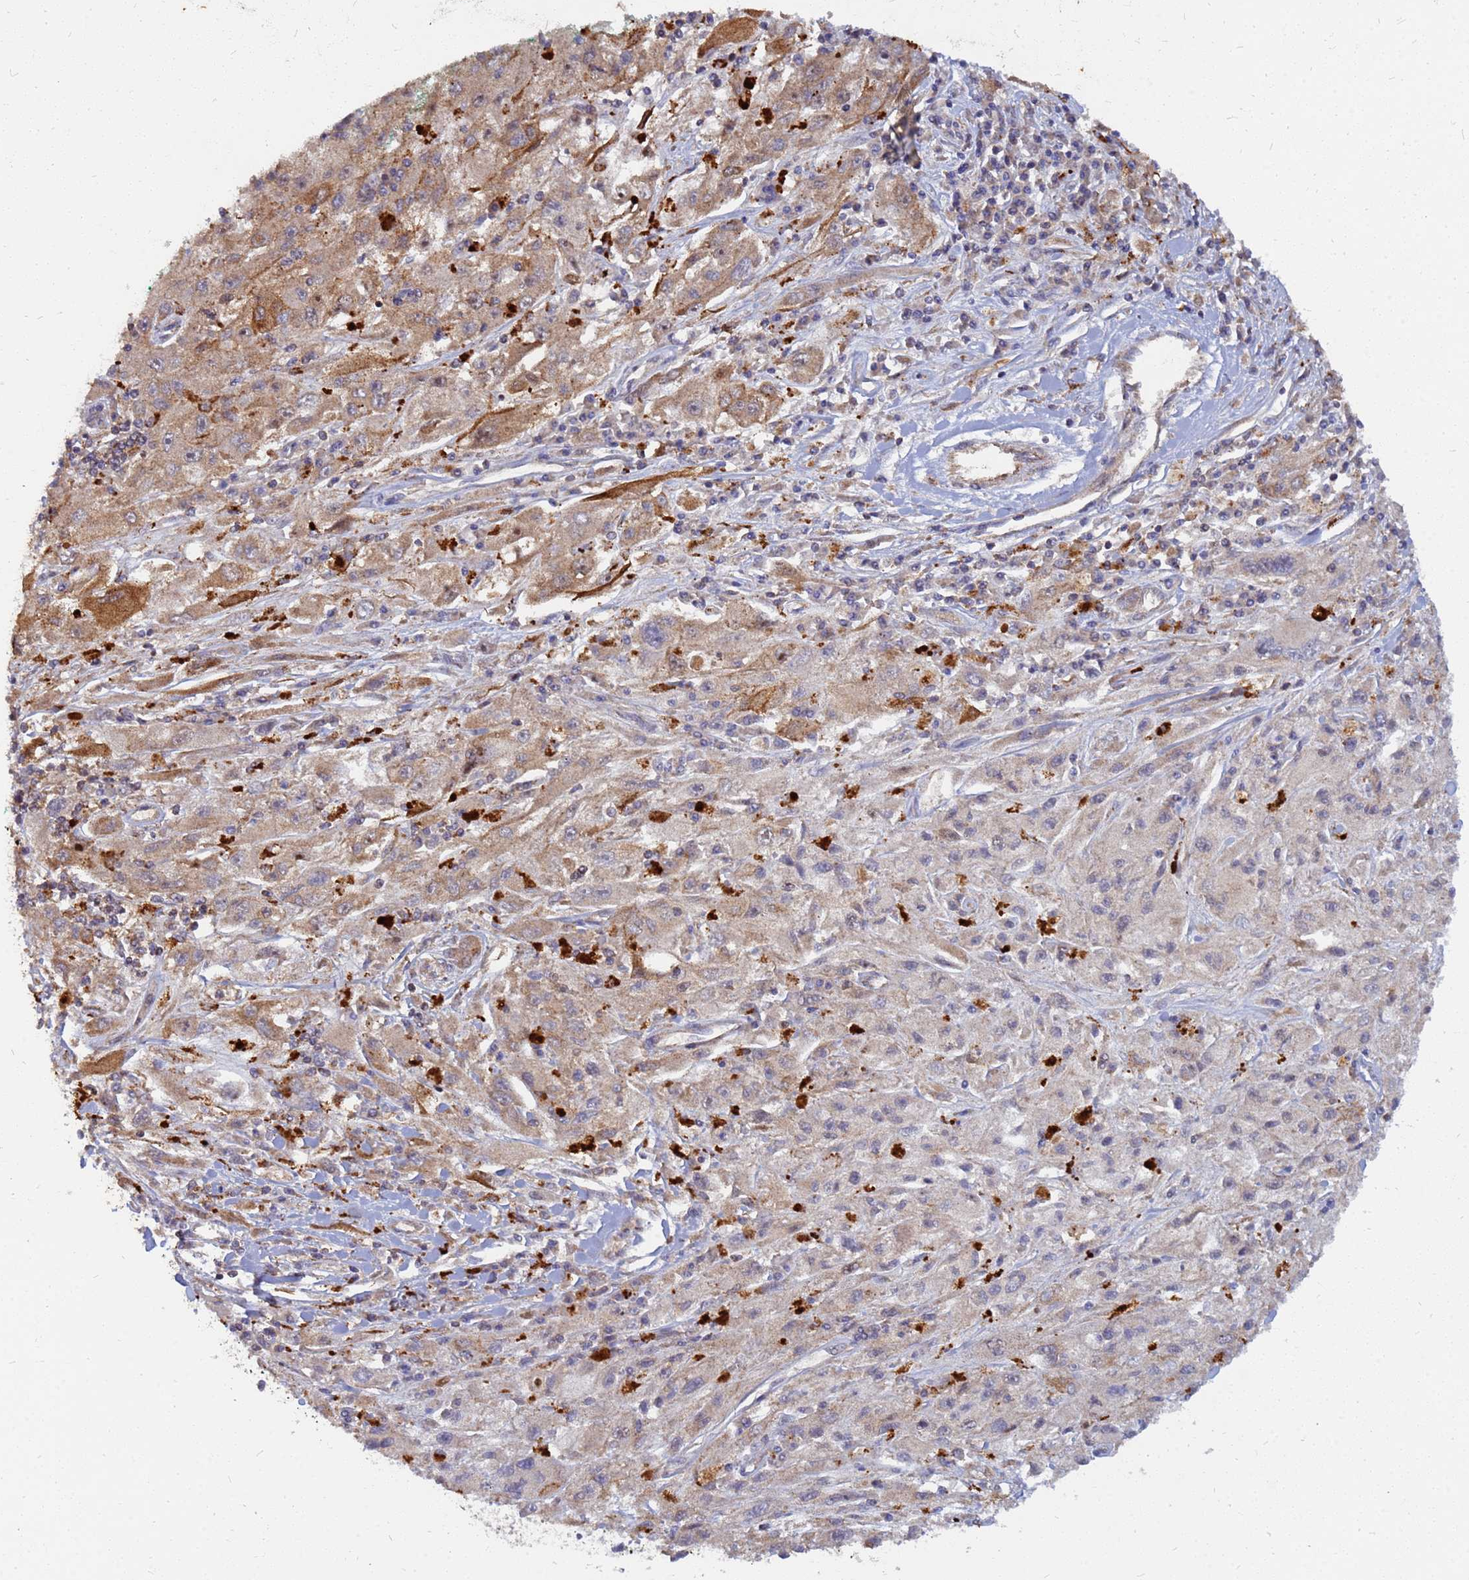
{"staining": {"intensity": "weak", "quantity": ">75%", "location": "cytoplasmic/membranous"}, "tissue": "melanoma", "cell_type": "Tumor cells", "image_type": "cancer", "snomed": [{"axis": "morphology", "description": "Malignant melanoma, Metastatic site"}, {"axis": "topography", "description": "Skin"}], "caption": "Immunohistochemistry staining of malignant melanoma (metastatic site), which demonstrates low levels of weak cytoplasmic/membranous staining in about >75% of tumor cells indicating weak cytoplasmic/membranous protein staining. The staining was performed using DAB (brown) for protein detection and nuclei were counterstained in hematoxylin (blue).", "gene": "CDC34", "patient": {"sex": "male", "age": 53}}